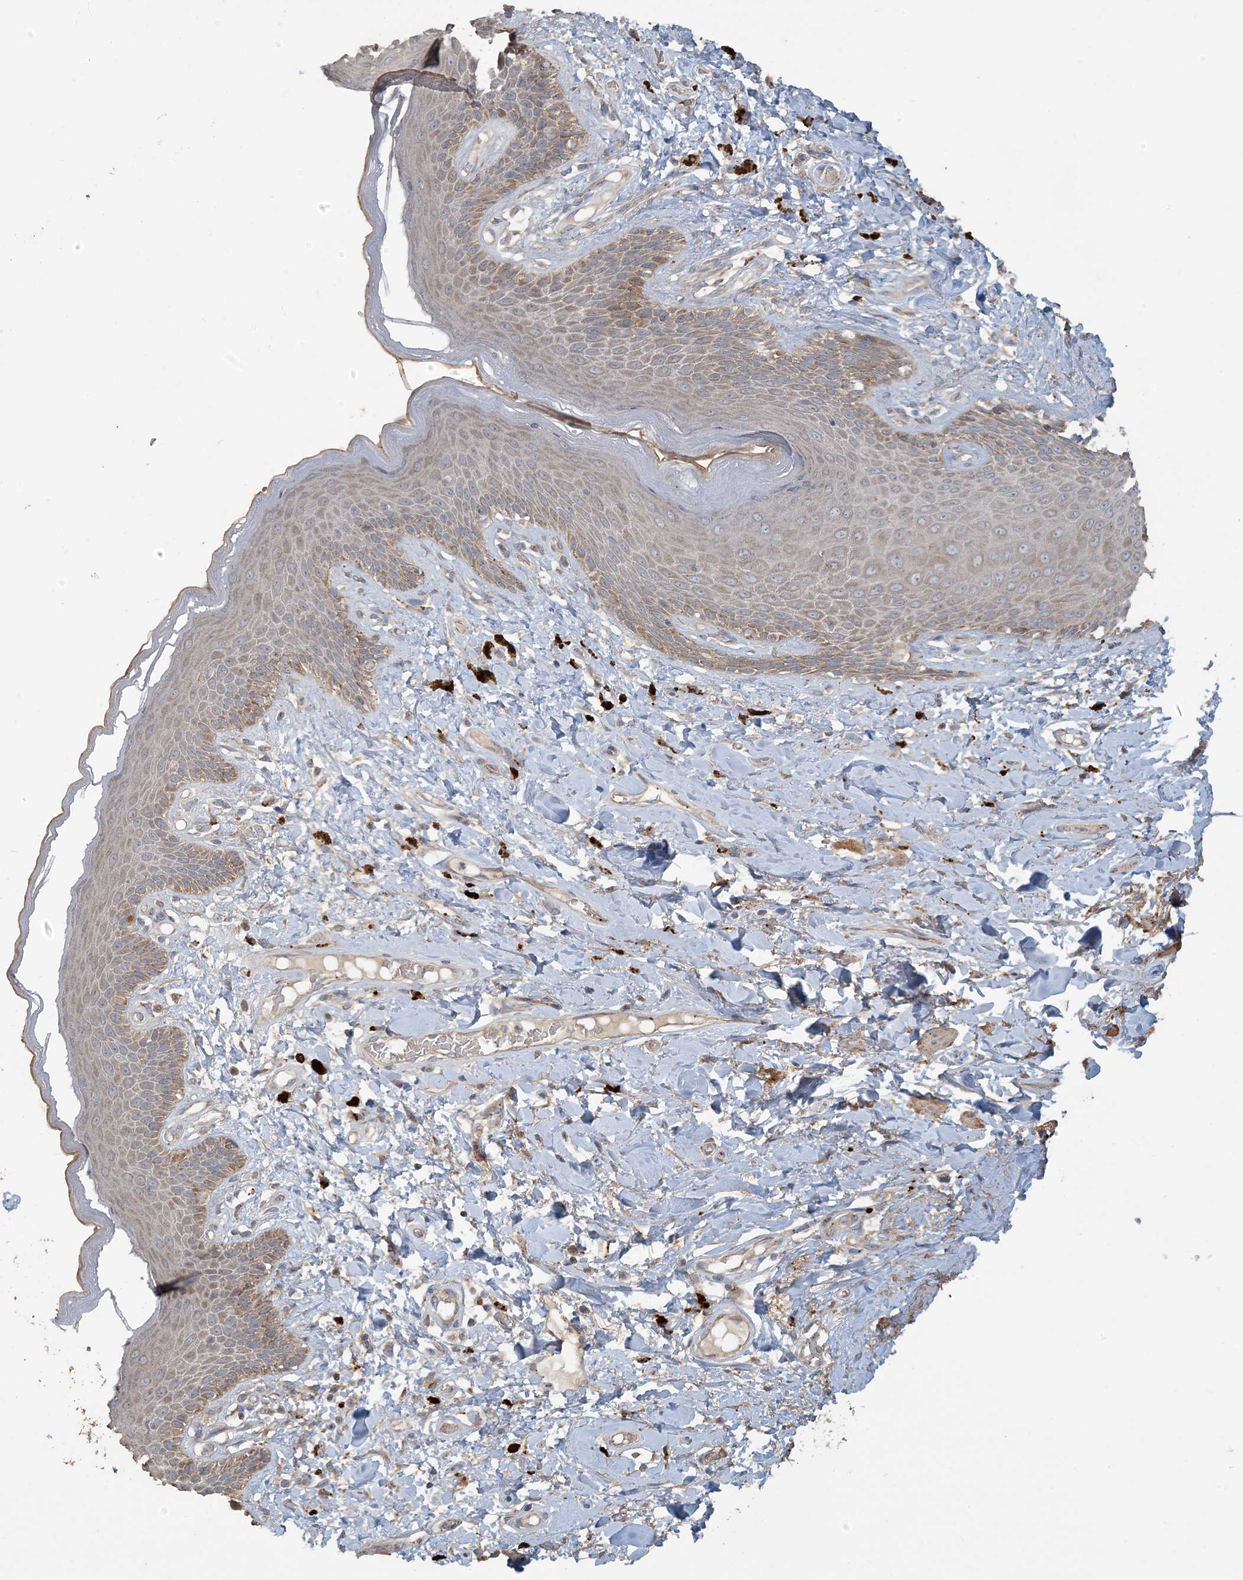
{"staining": {"intensity": "moderate", "quantity": "25%-75%", "location": "cytoplasmic/membranous"}, "tissue": "skin", "cell_type": "Epidermal cells", "image_type": "normal", "snomed": [{"axis": "morphology", "description": "Normal tissue, NOS"}, {"axis": "topography", "description": "Anal"}], "caption": "DAB (3,3'-diaminobenzidine) immunohistochemical staining of normal skin reveals moderate cytoplasmic/membranous protein staining in about 25%-75% of epidermal cells.", "gene": "LTN1", "patient": {"sex": "female", "age": 78}}